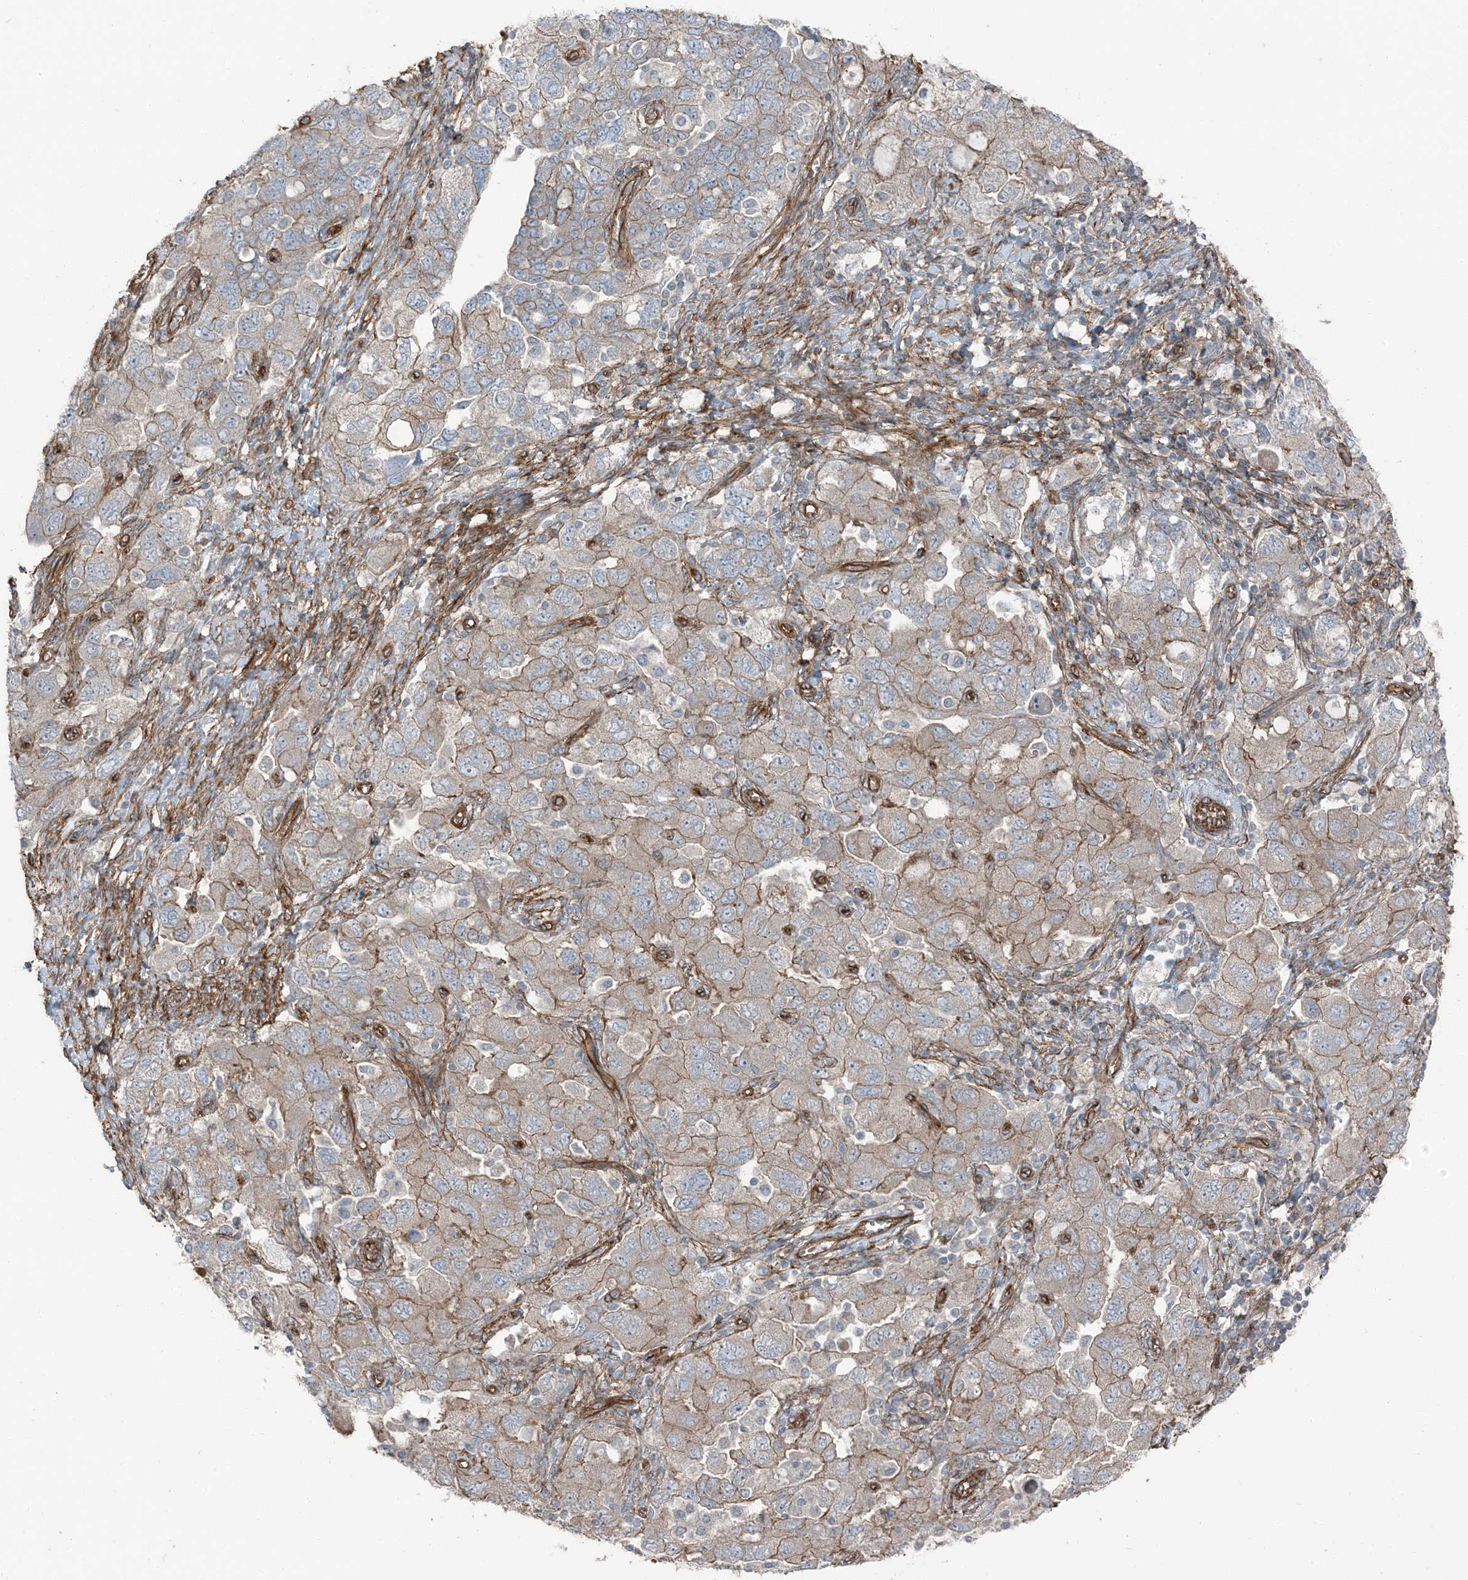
{"staining": {"intensity": "moderate", "quantity": ">75%", "location": "cytoplasmic/membranous"}, "tissue": "ovarian cancer", "cell_type": "Tumor cells", "image_type": "cancer", "snomed": [{"axis": "morphology", "description": "Carcinoma, NOS"}, {"axis": "morphology", "description": "Cystadenocarcinoma, serous, NOS"}, {"axis": "topography", "description": "Ovary"}], "caption": "Ovarian cancer (carcinoma) tissue exhibits moderate cytoplasmic/membranous positivity in approximately >75% of tumor cells, visualized by immunohistochemistry.", "gene": "ZFP90", "patient": {"sex": "female", "age": 69}}